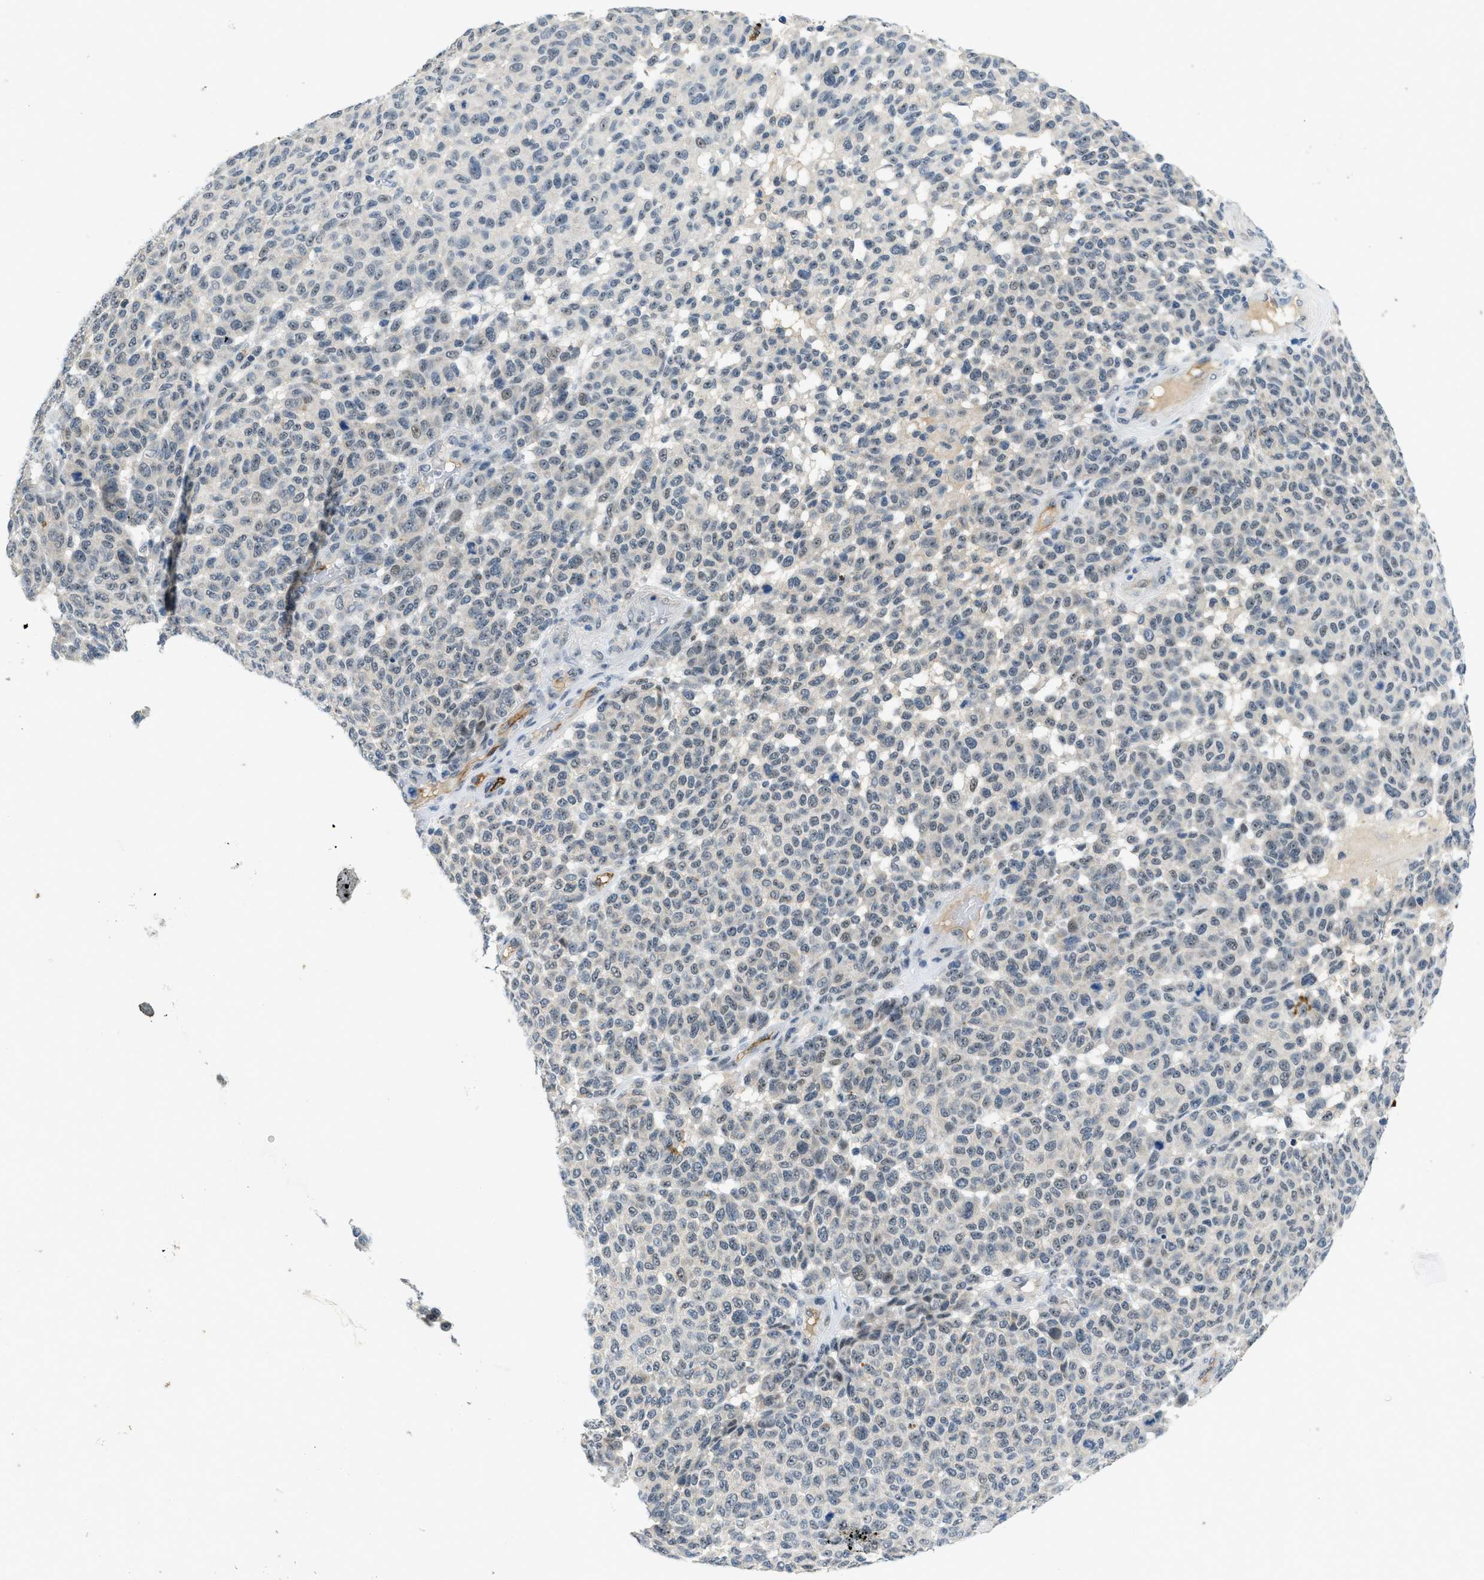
{"staining": {"intensity": "negative", "quantity": "none", "location": "none"}, "tissue": "melanoma", "cell_type": "Tumor cells", "image_type": "cancer", "snomed": [{"axis": "morphology", "description": "Malignant melanoma, NOS"}, {"axis": "topography", "description": "Skin"}], "caption": "An IHC histopathology image of melanoma is shown. There is no staining in tumor cells of melanoma.", "gene": "SLCO2A1", "patient": {"sex": "male", "age": 59}}